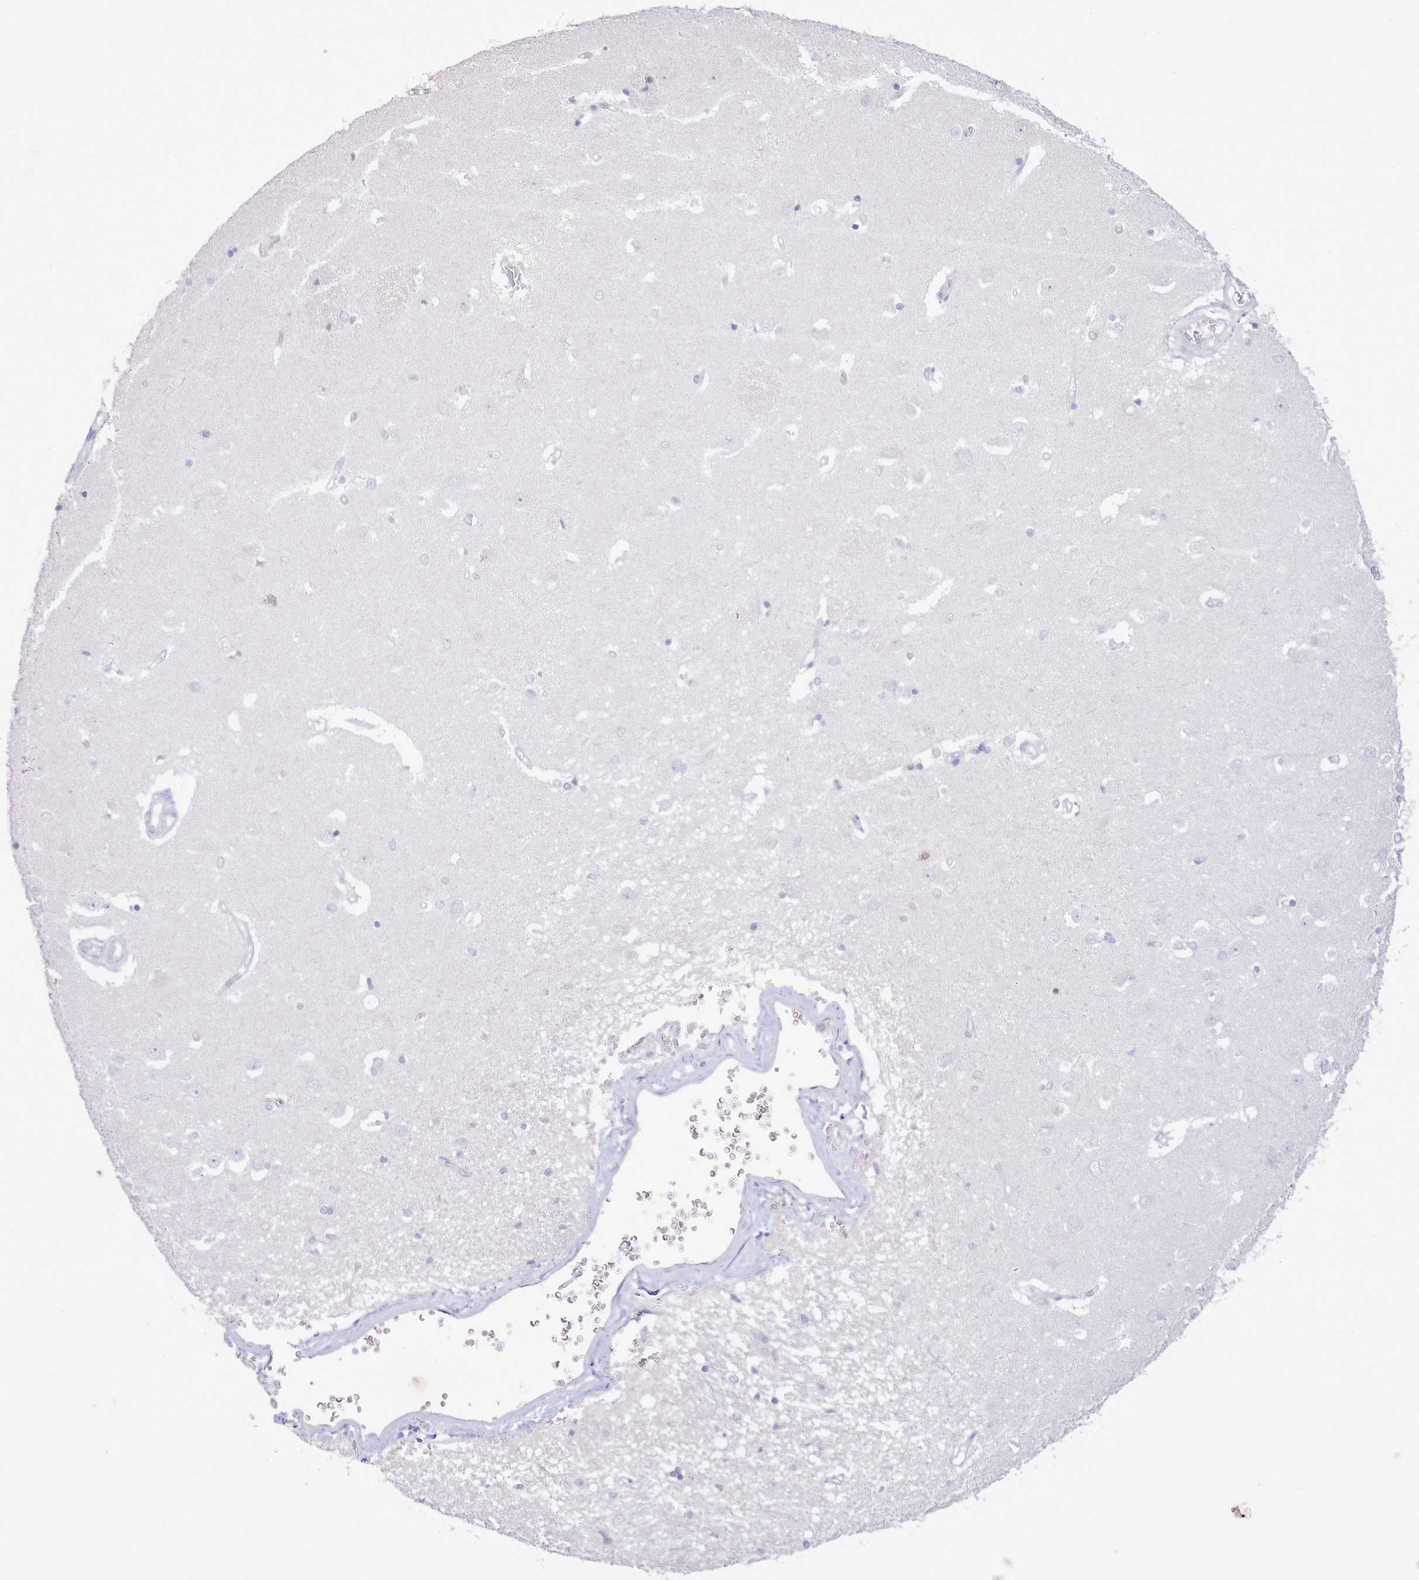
{"staining": {"intensity": "negative", "quantity": "none", "location": "none"}, "tissue": "caudate", "cell_type": "Glial cells", "image_type": "normal", "snomed": [{"axis": "morphology", "description": "Normal tissue, NOS"}, {"axis": "topography", "description": "Lateral ventricle wall"}], "caption": "There is no significant positivity in glial cells of caudate. (DAB IHC with hematoxylin counter stain).", "gene": "CCL1", "patient": {"sex": "male", "age": 37}}